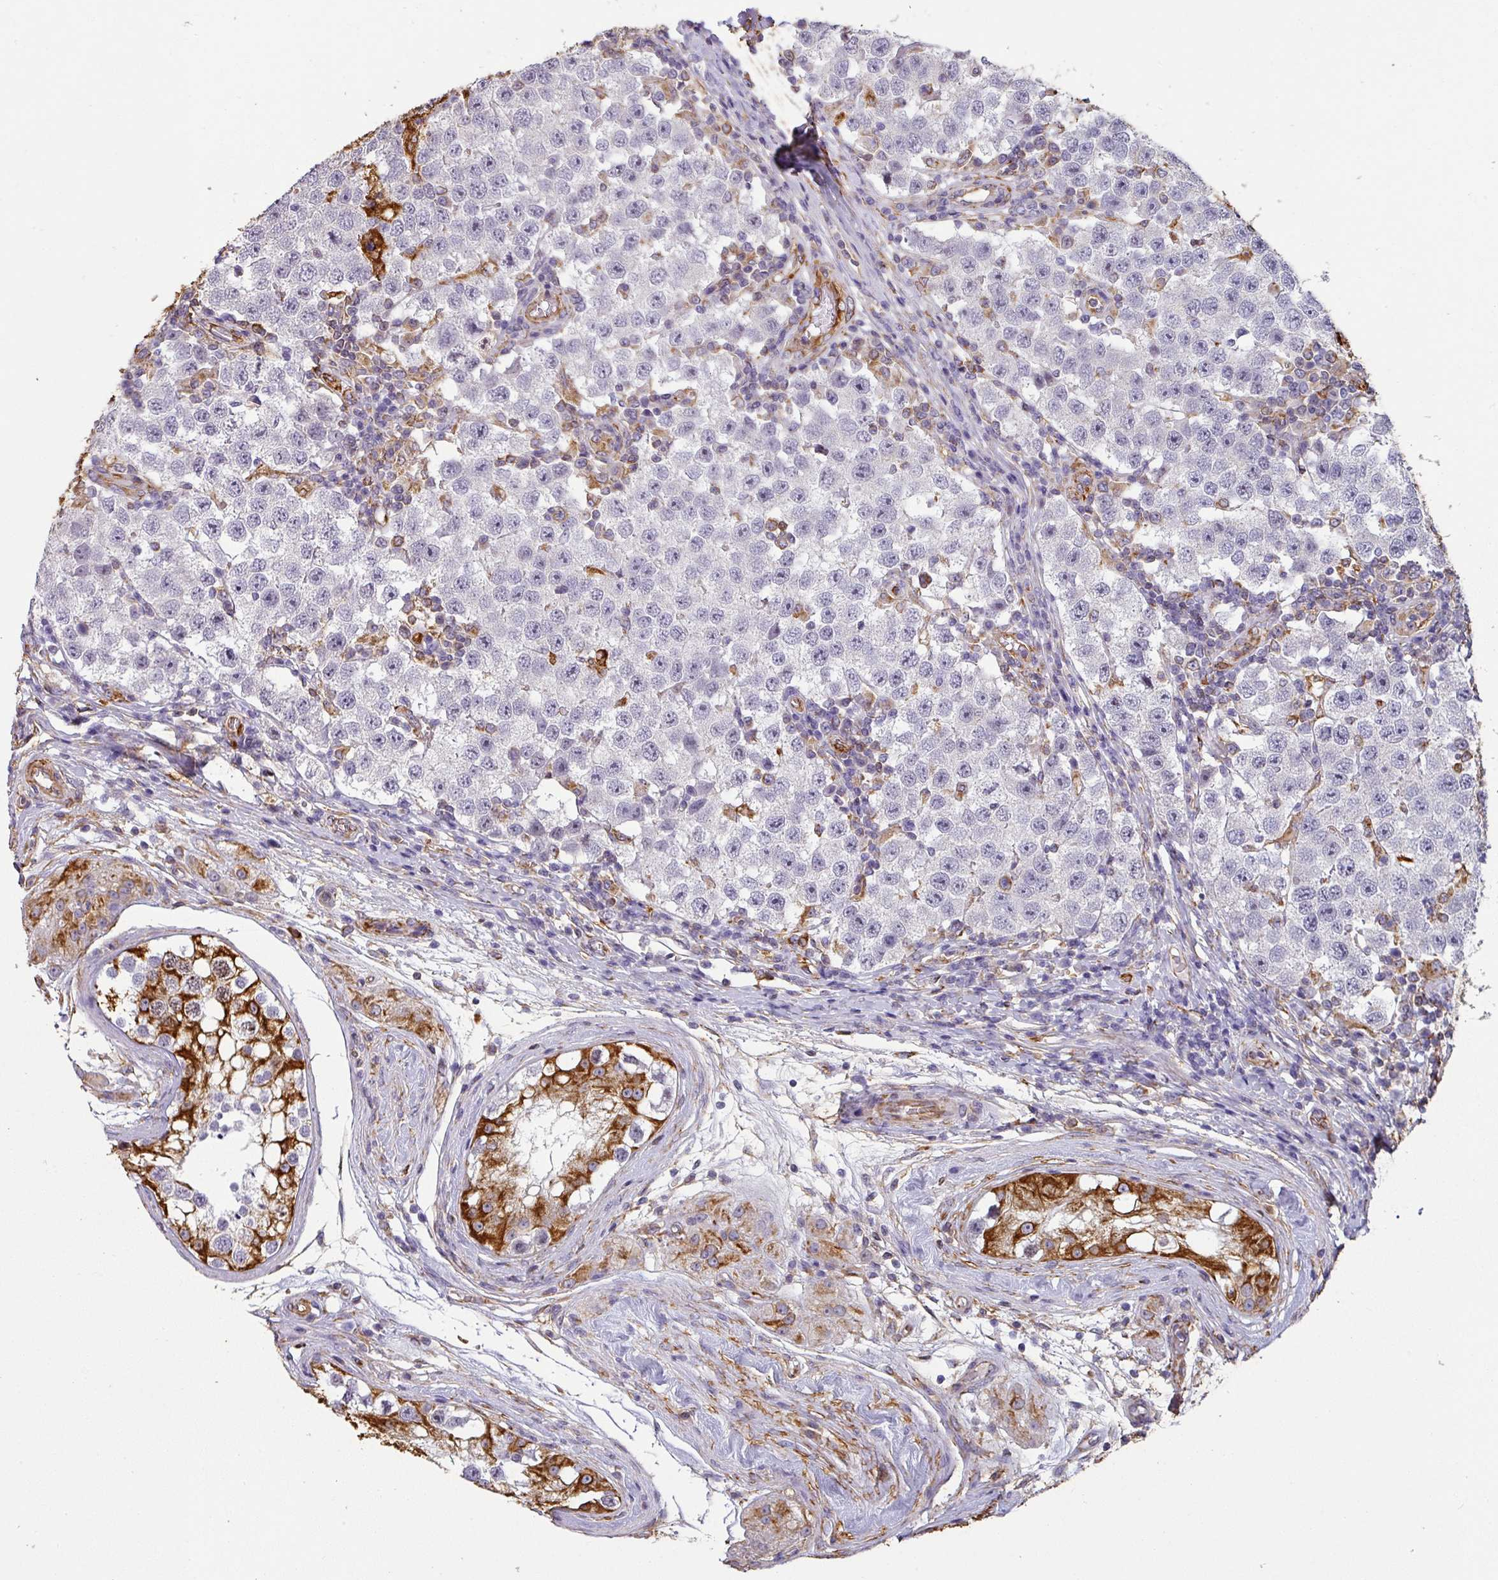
{"staining": {"intensity": "negative", "quantity": "none", "location": "none"}, "tissue": "testis cancer", "cell_type": "Tumor cells", "image_type": "cancer", "snomed": [{"axis": "morphology", "description": "Seminoma, NOS"}, {"axis": "topography", "description": "Testis"}], "caption": "Micrograph shows no protein expression in tumor cells of testis cancer tissue.", "gene": "ZNF280C", "patient": {"sex": "male", "age": 34}}